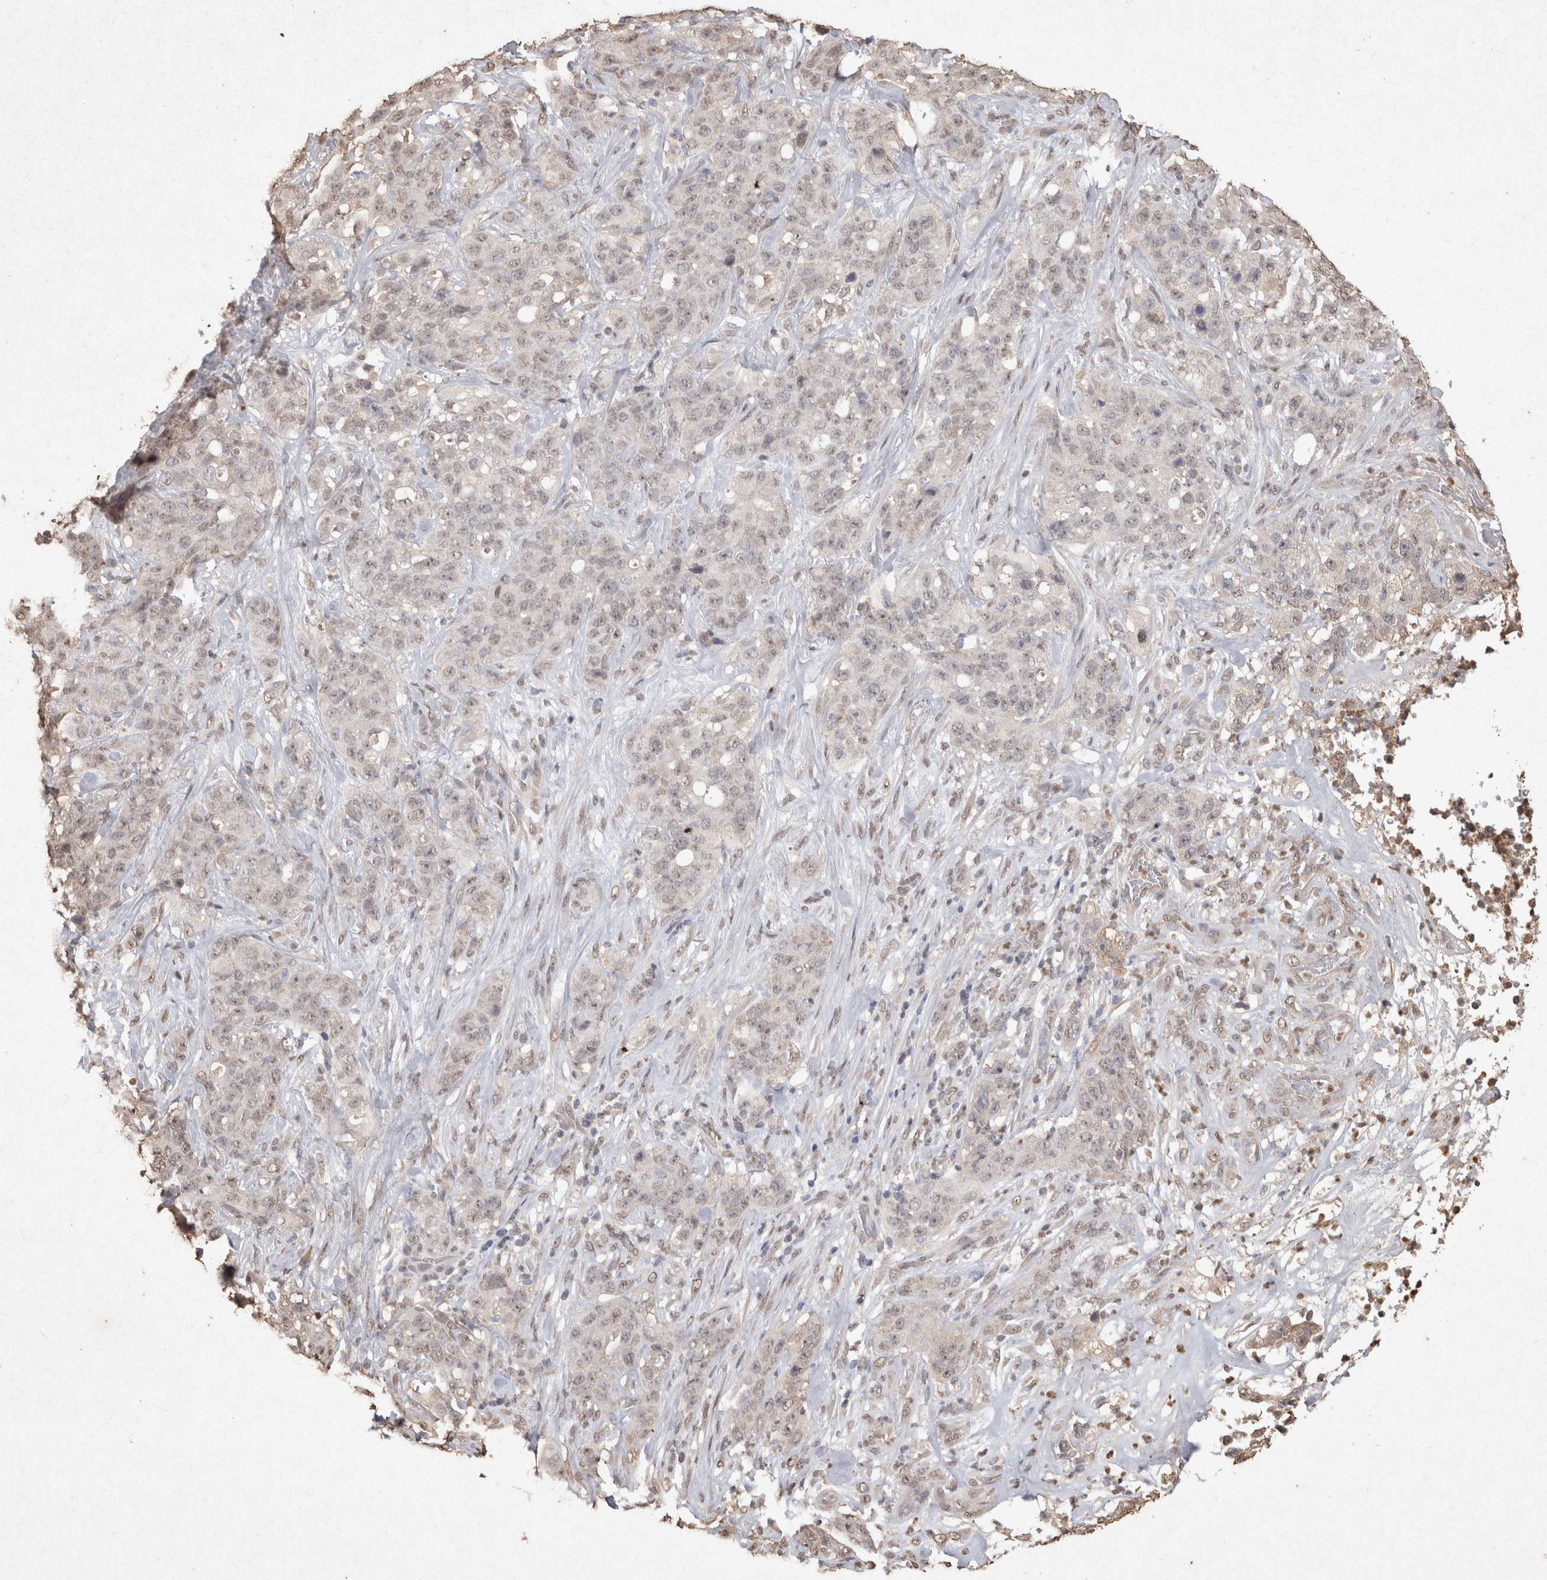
{"staining": {"intensity": "weak", "quantity": "<25%", "location": "nuclear"}, "tissue": "stomach cancer", "cell_type": "Tumor cells", "image_type": "cancer", "snomed": [{"axis": "morphology", "description": "Adenocarcinoma, NOS"}, {"axis": "topography", "description": "Stomach"}], "caption": "DAB immunohistochemical staining of human stomach adenocarcinoma reveals no significant expression in tumor cells.", "gene": "MLX", "patient": {"sex": "male", "age": 48}}